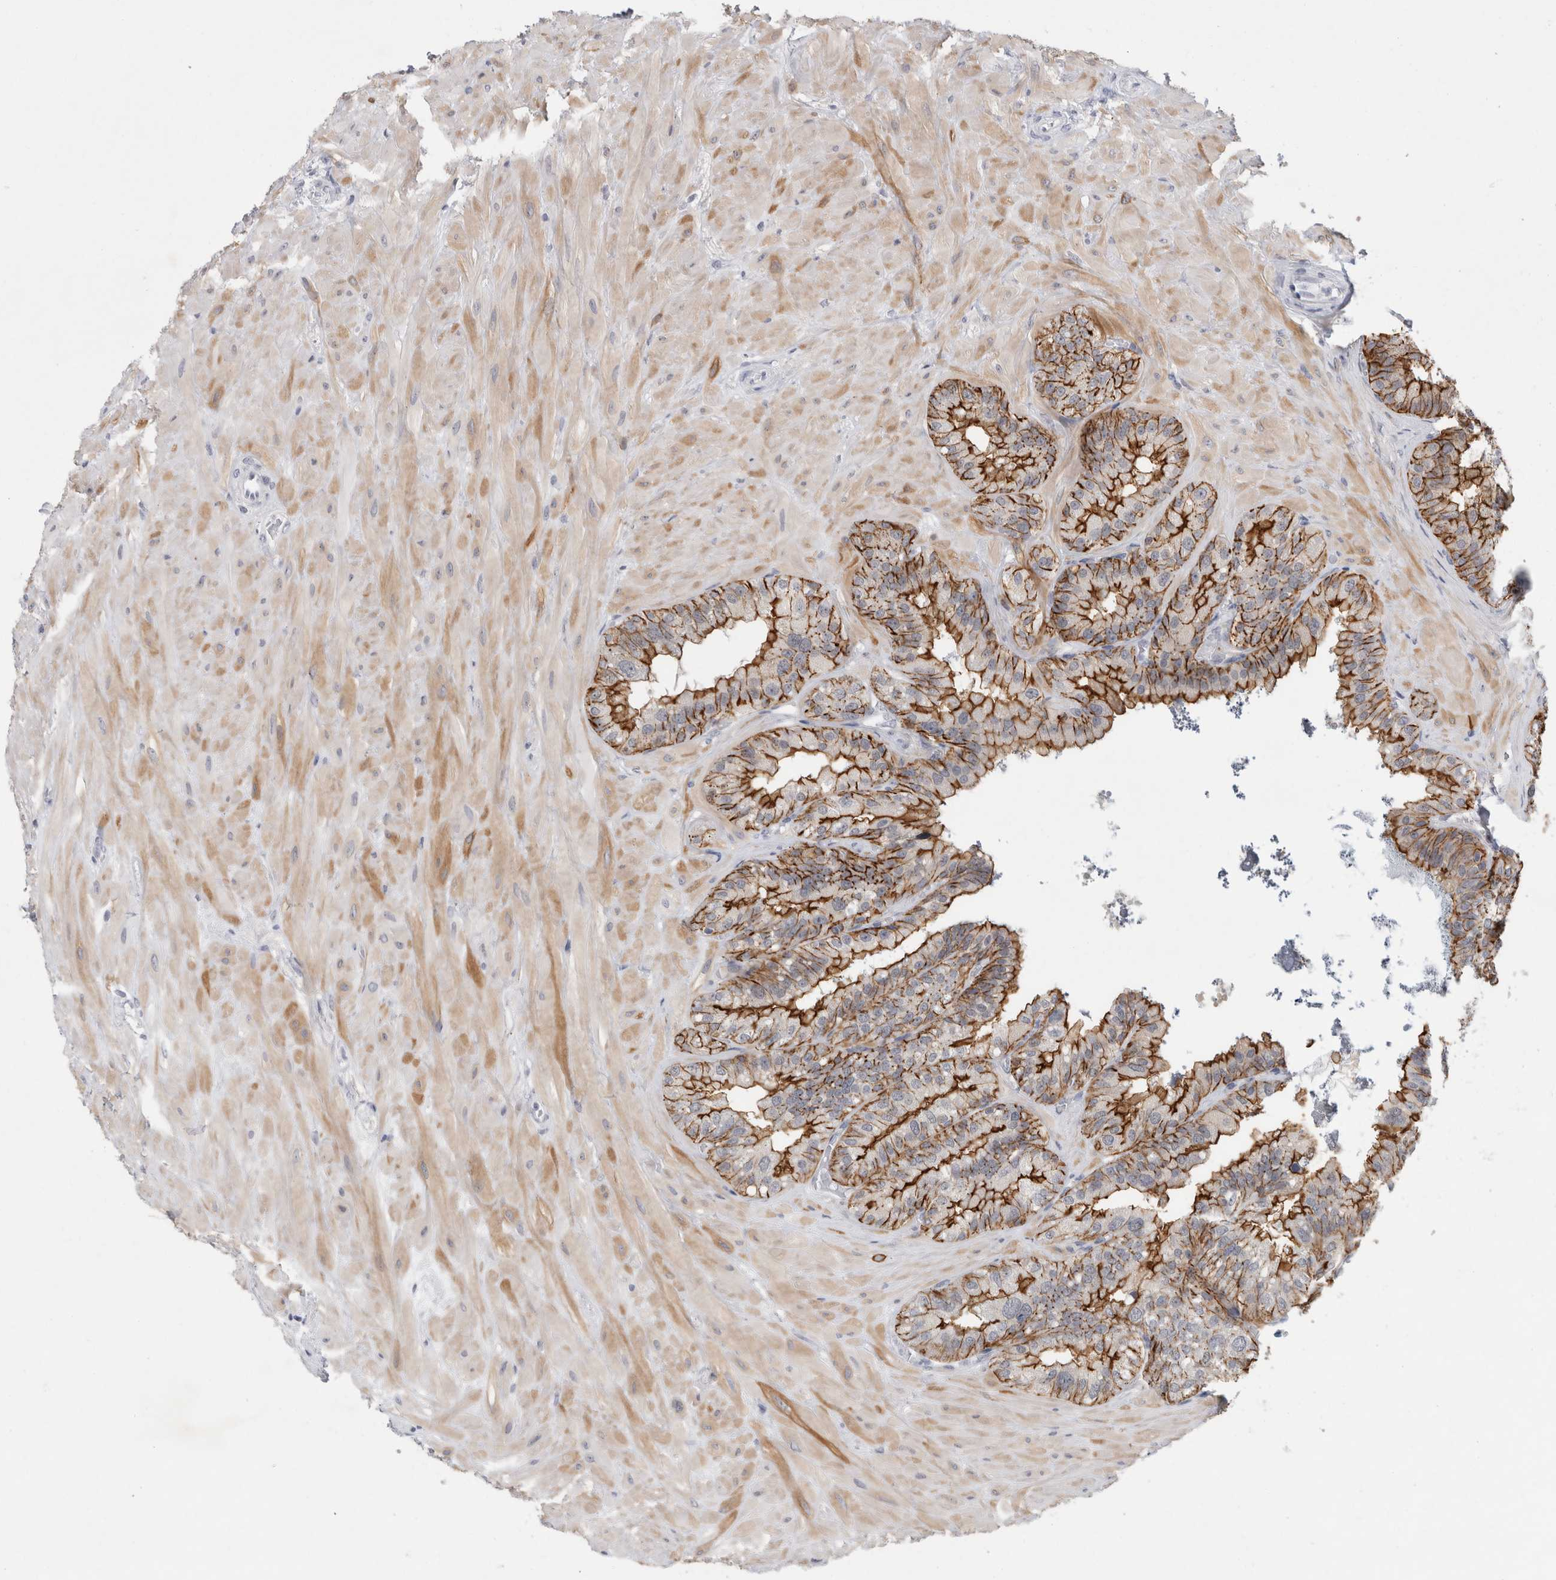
{"staining": {"intensity": "moderate", "quantity": "25%-75%", "location": "cytoplasmic/membranous"}, "tissue": "seminal vesicle", "cell_type": "Glandular cells", "image_type": "normal", "snomed": [{"axis": "morphology", "description": "Normal tissue, NOS"}, {"axis": "topography", "description": "Prostate"}, {"axis": "topography", "description": "Seminal veicle"}], "caption": "Immunohistochemical staining of normal seminal vesicle shows moderate cytoplasmic/membranous protein positivity in approximately 25%-75% of glandular cells.", "gene": "NIPA1", "patient": {"sex": "male", "age": 51}}